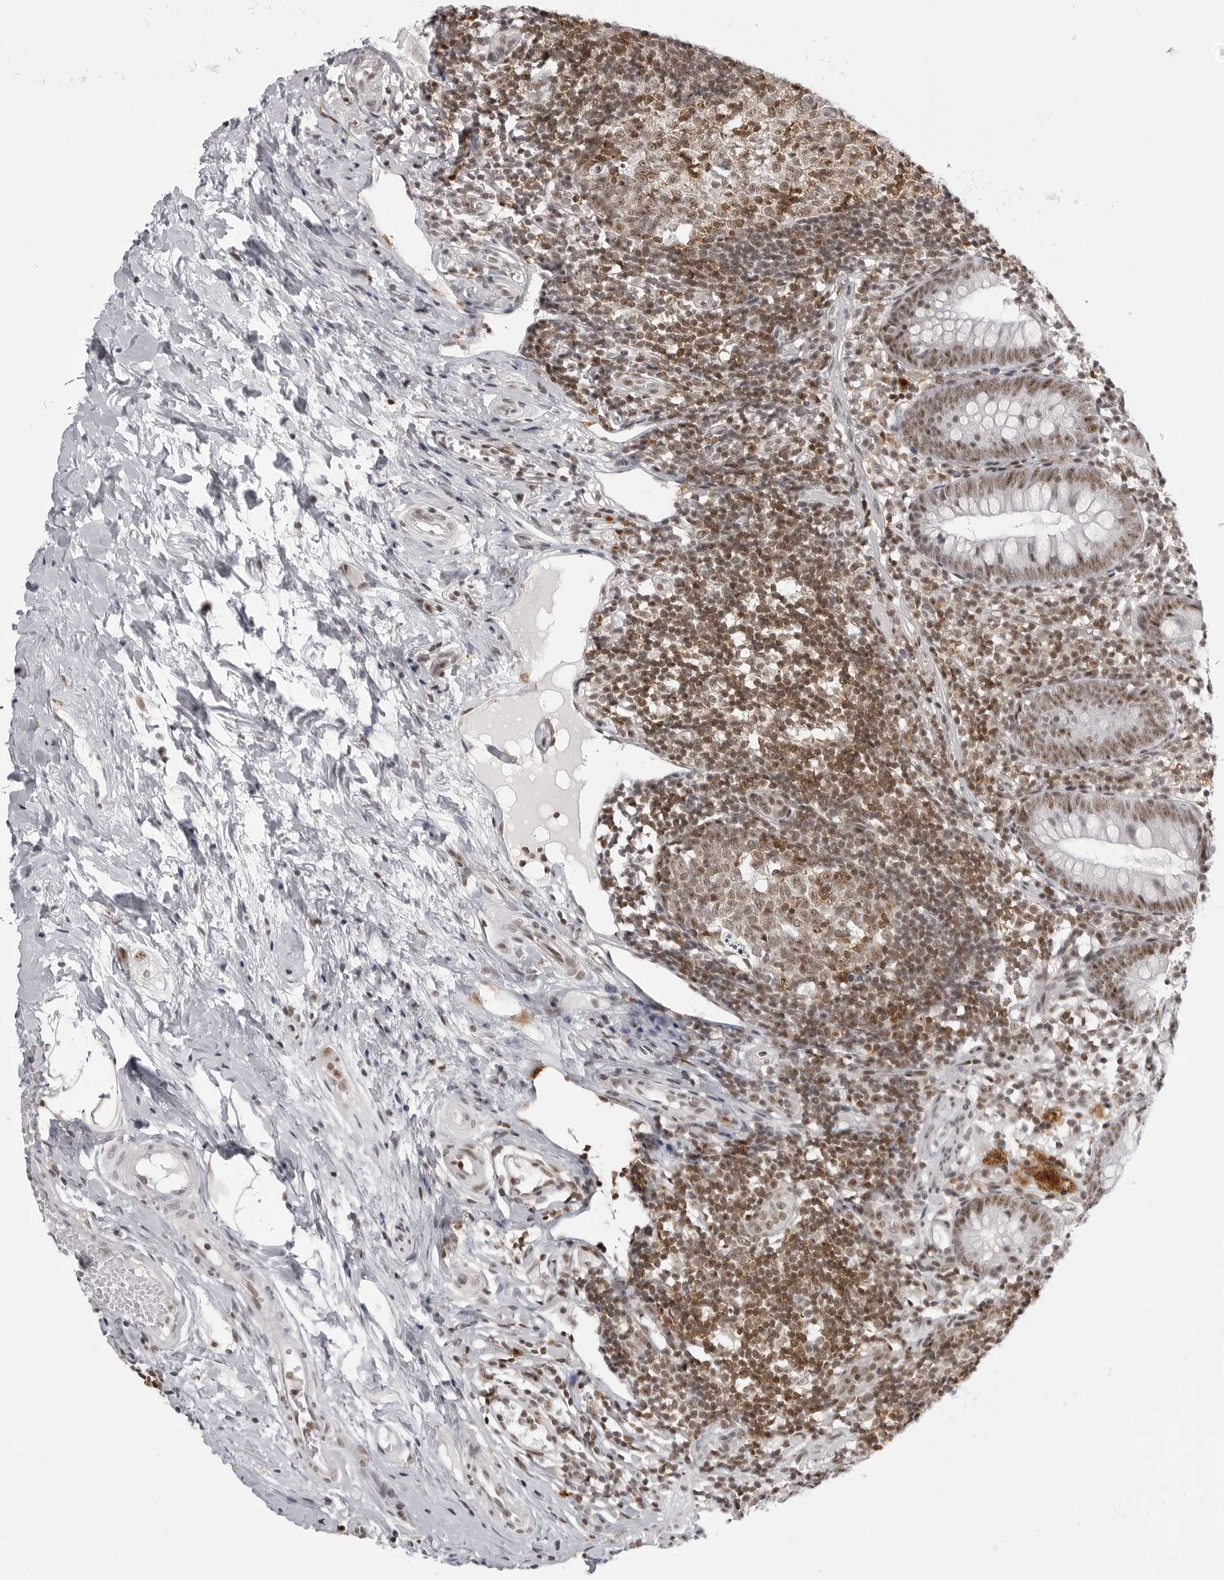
{"staining": {"intensity": "moderate", "quantity": ">75%", "location": "nuclear"}, "tissue": "appendix", "cell_type": "Glandular cells", "image_type": "normal", "snomed": [{"axis": "morphology", "description": "Normal tissue, NOS"}, {"axis": "topography", "description": "Appendix"}], "caption": "Protein staining by immunohistochemistry displays moderate nuclear expression in approximately >75% of glandular cells in benign appendix.", "gene": "WRAP53", "patient": {"sex": "female", "age": 20}}